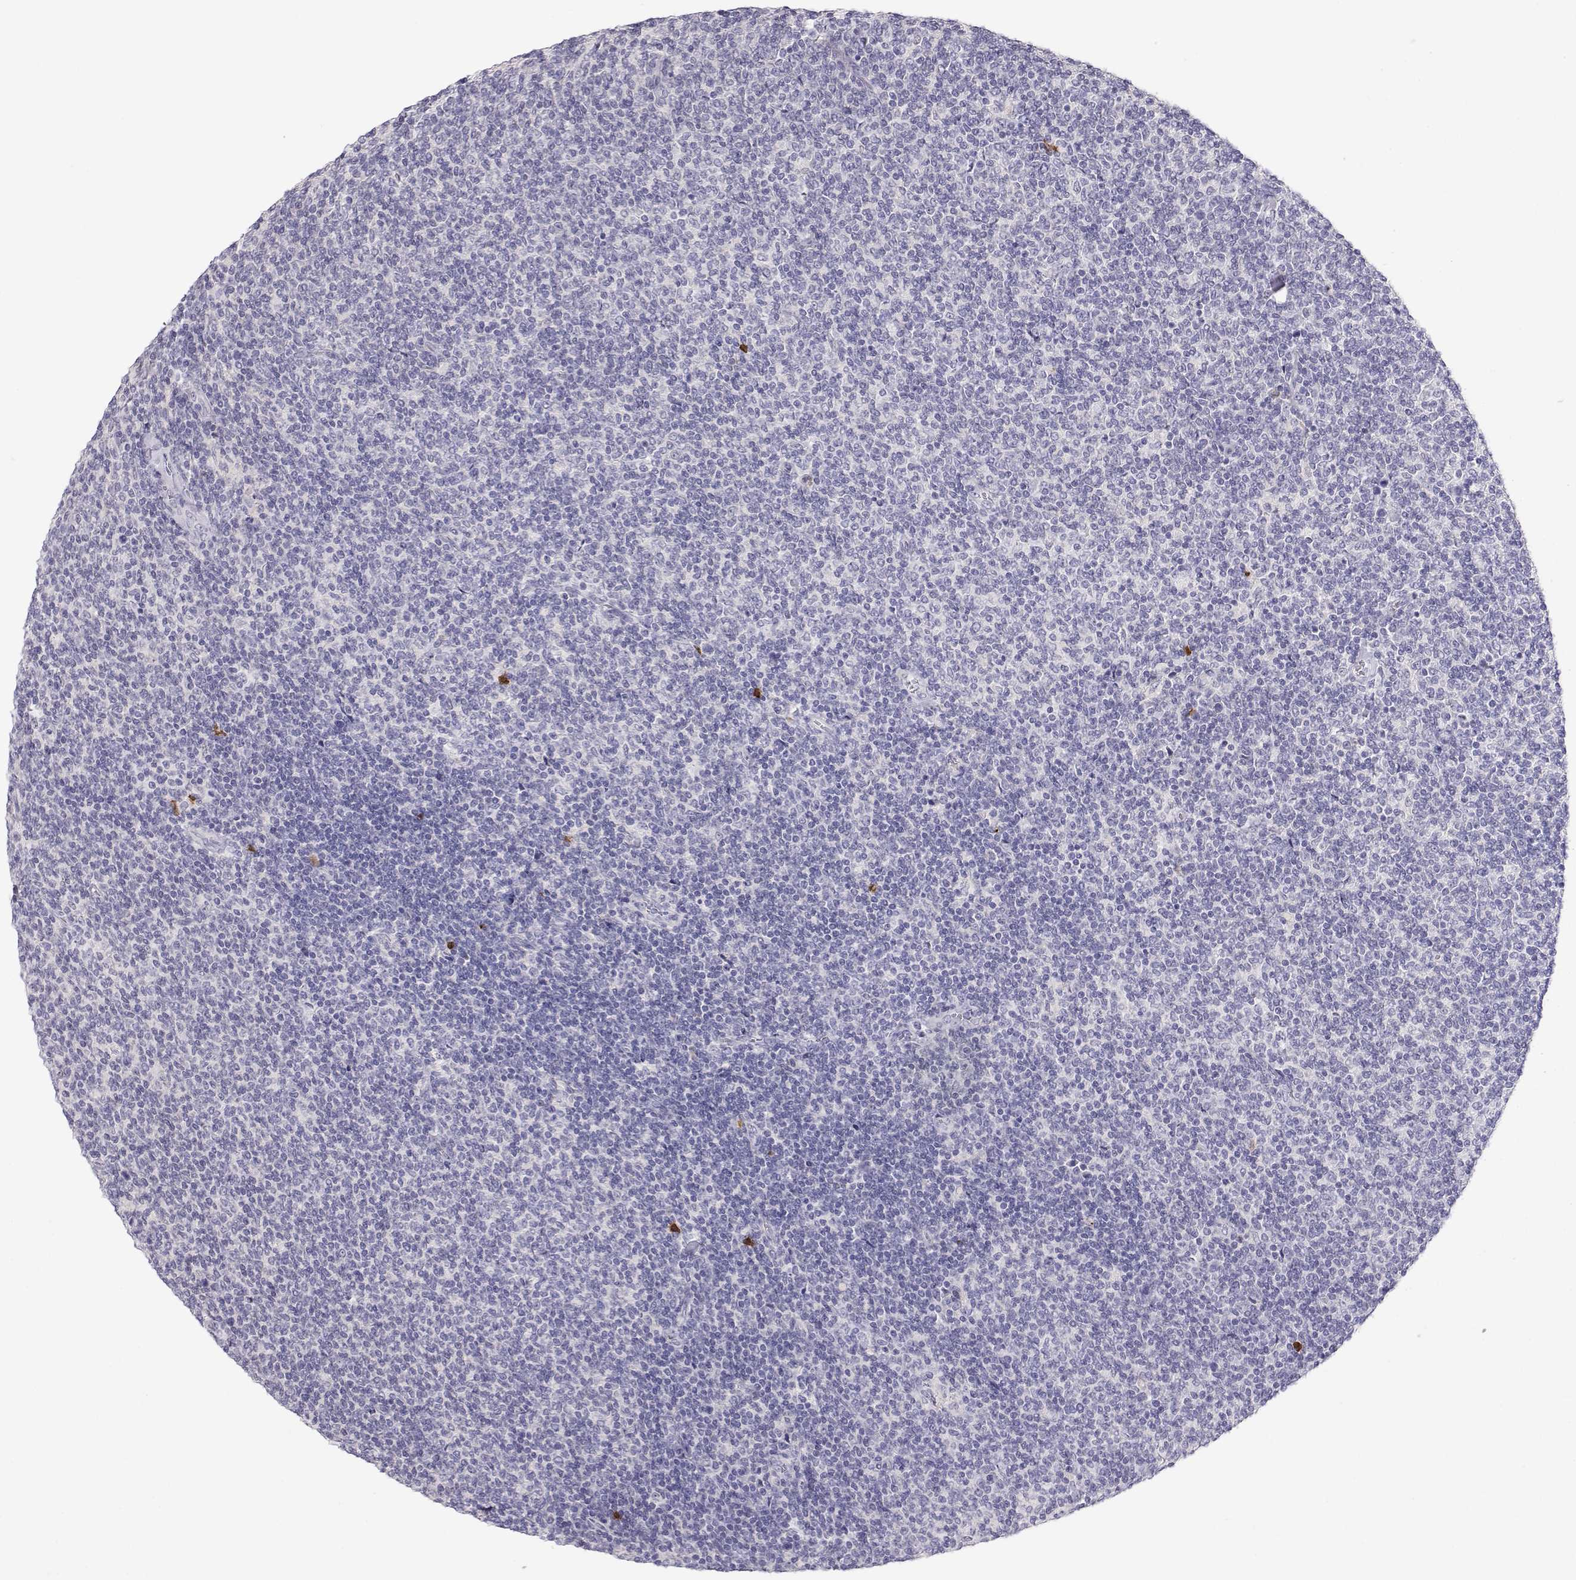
{"staining": {"intensity": "negative", "quantity": "none", "location": "none"}, "tissue": "lymphoma", "cell_type": "Tumor cells", "image_type": "cancer", "snomed": [{"axis": "morphology", "description": "Malignant lymphoma, non-Hodgkin's type, Low grade"}, {"axis": "topography", "description": "Lymph node"}], "caption": "Tumor cells are negative for brown protein staining in lymphoma.", "gene": "CDHR1", "patient": {"sex": "male", "age": 52}}